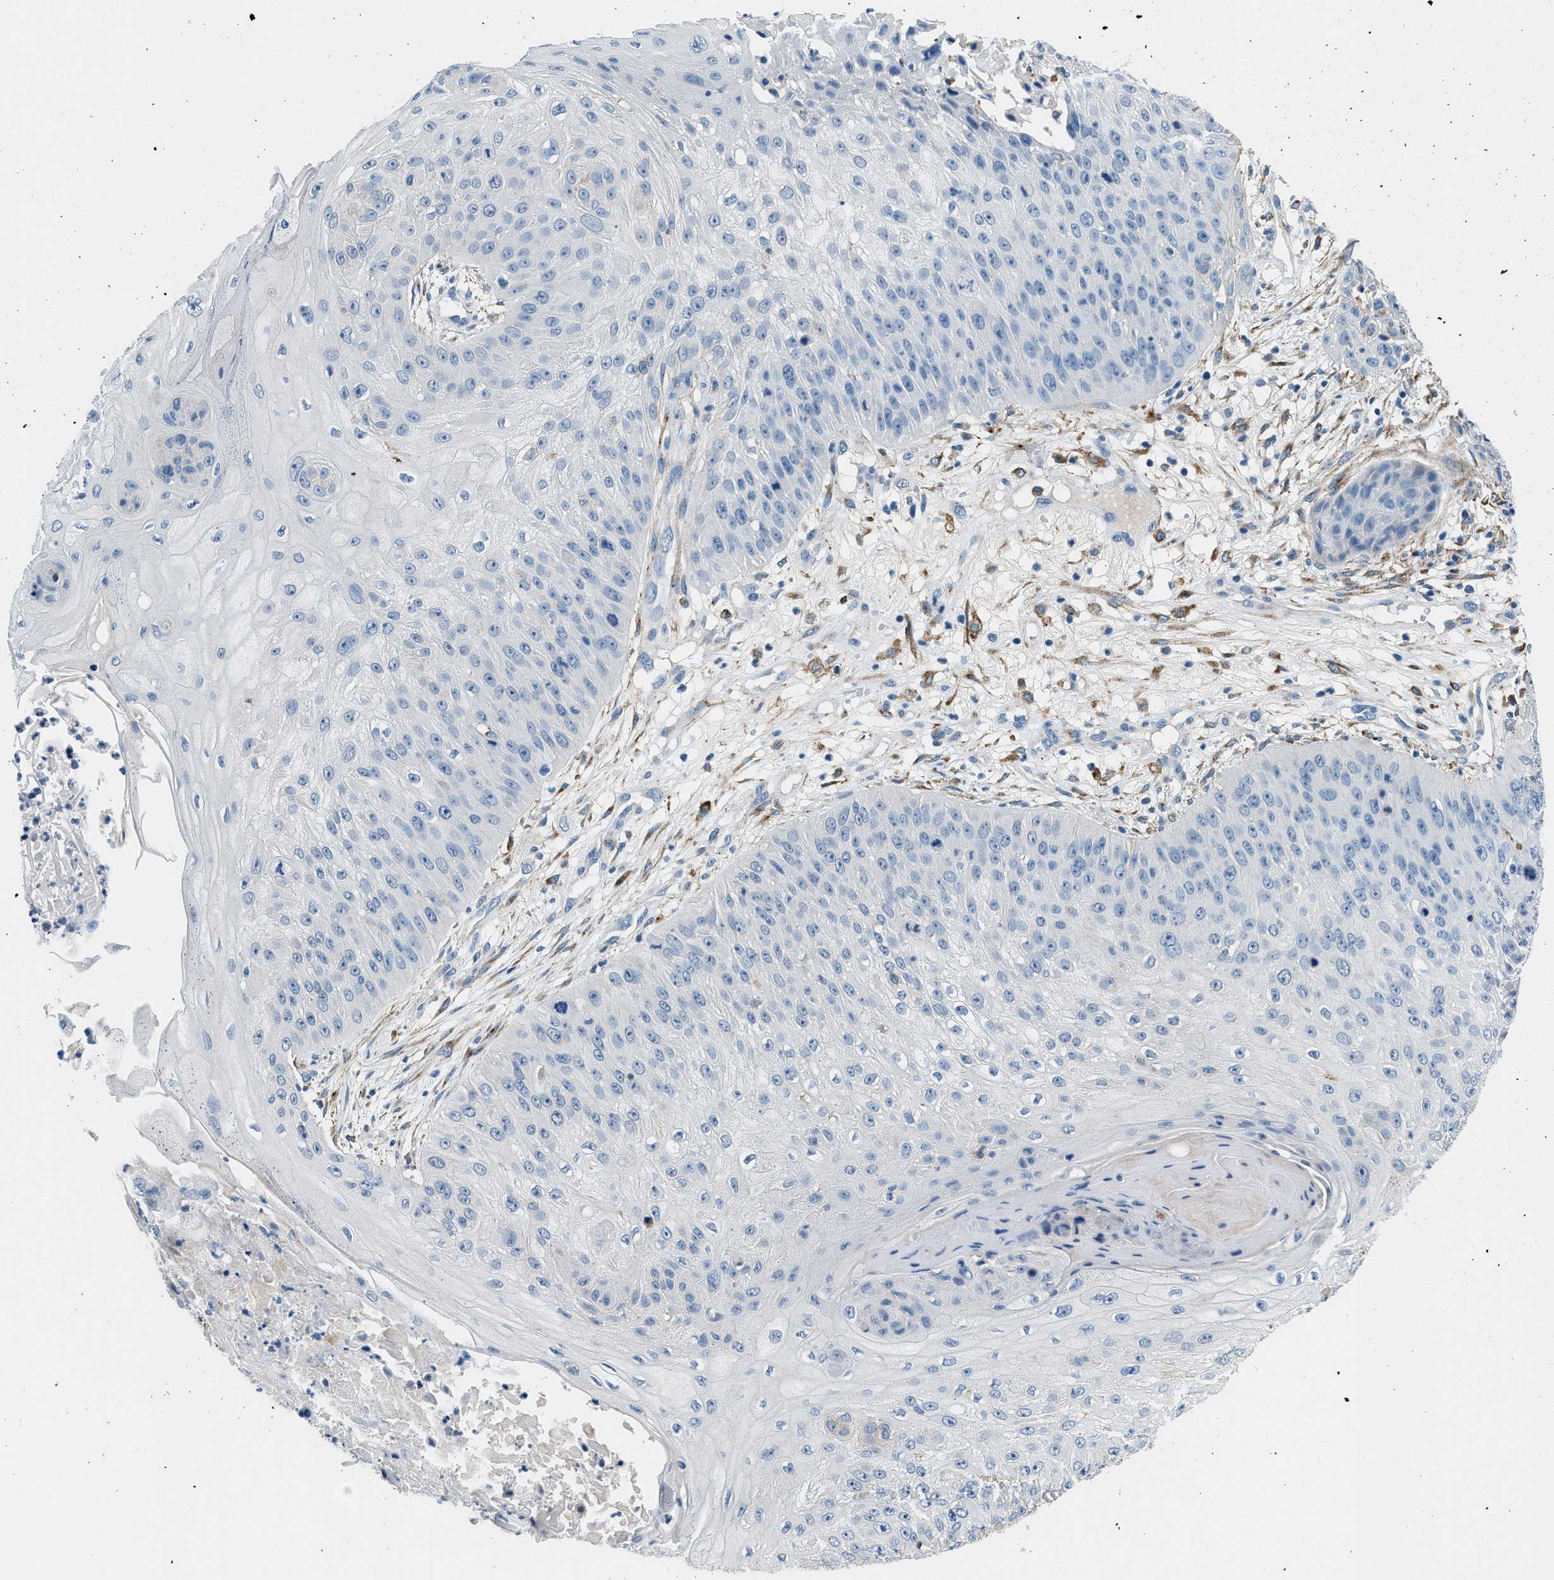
{"staining": {"intensity": "negative", "quantity": "none", "location": "none"}, "tissue": "skin cancer", "cell_type": "Tumor cells", "image_type": "cancer", "snomed": [{"axis": "morphology", "description": "Squamous cell carcinoma, NOS"}, {"axis": "topography", "description": "Skin"}], "caption": "There is no significant staining in tumor cells of skin cancer.", "gene": "LRP1", "patient": {"sex": "female", "age": 80}}